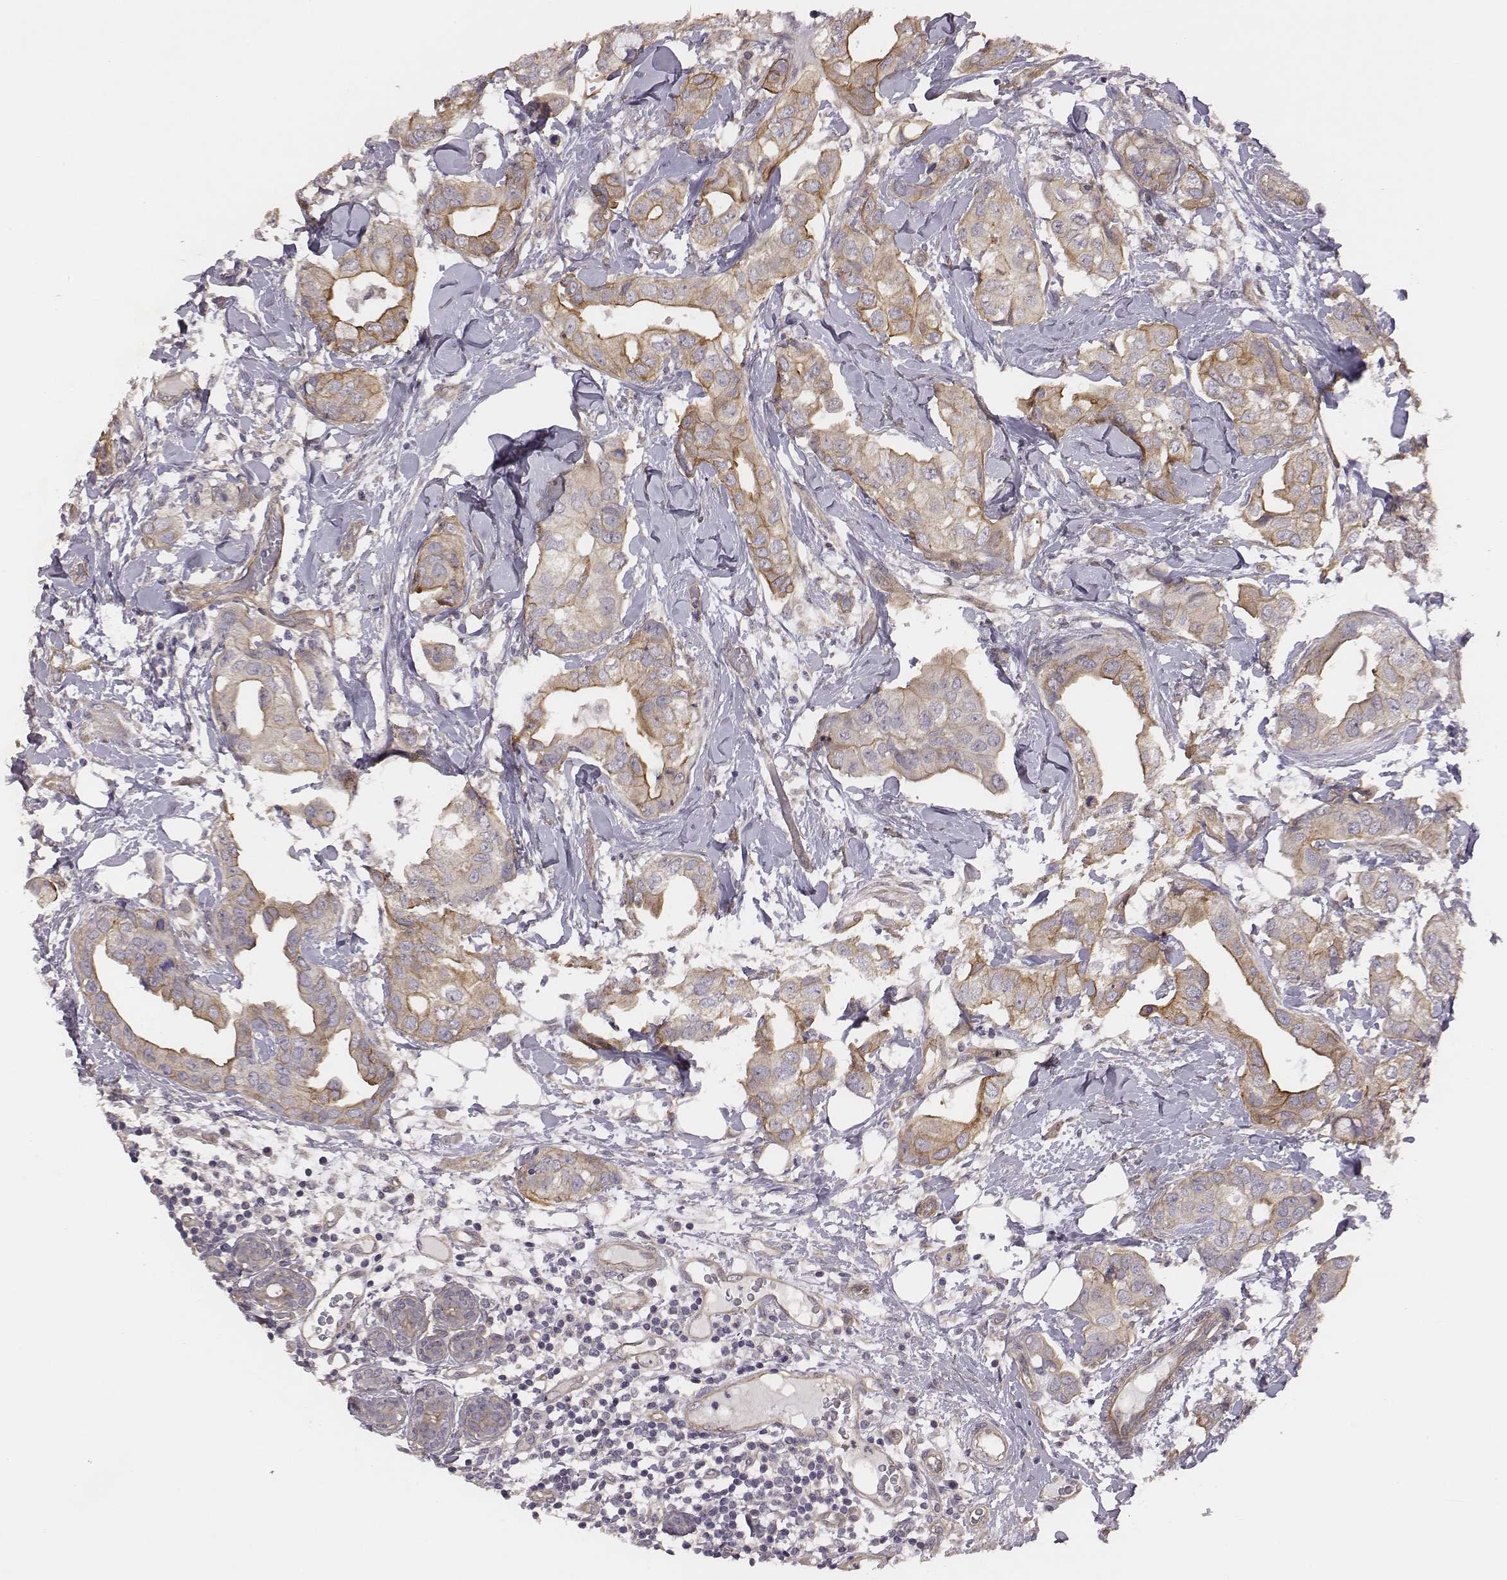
{"staining": {"intensity": "moderate", "quantity": "25%-75%", "location": "cytoplasmic/membranous"}, "tissue": "breast cancer", "cell_type": "Tumor cells", "image_type": "cancer", "snomed": [{"axis": "morphology", "description": "Normal tissue, NOS"}, {"axis": "morphology", "description": "Duct carcinoma"}, {"axis": "topography", "description": "Breast"}], "caption": "Tumor cells display moderate cytoplasmic/membranous staining in approximately 25%-75% of cells in breast cancer (infiltrating ductal carcinoma). The staining was performed using DAB, with brown indicating positive protein expression. Nuclei are stained blue with hematoxylin.", "gene": "SCARF1", "patient": {"sex": "female", "age": 40}}